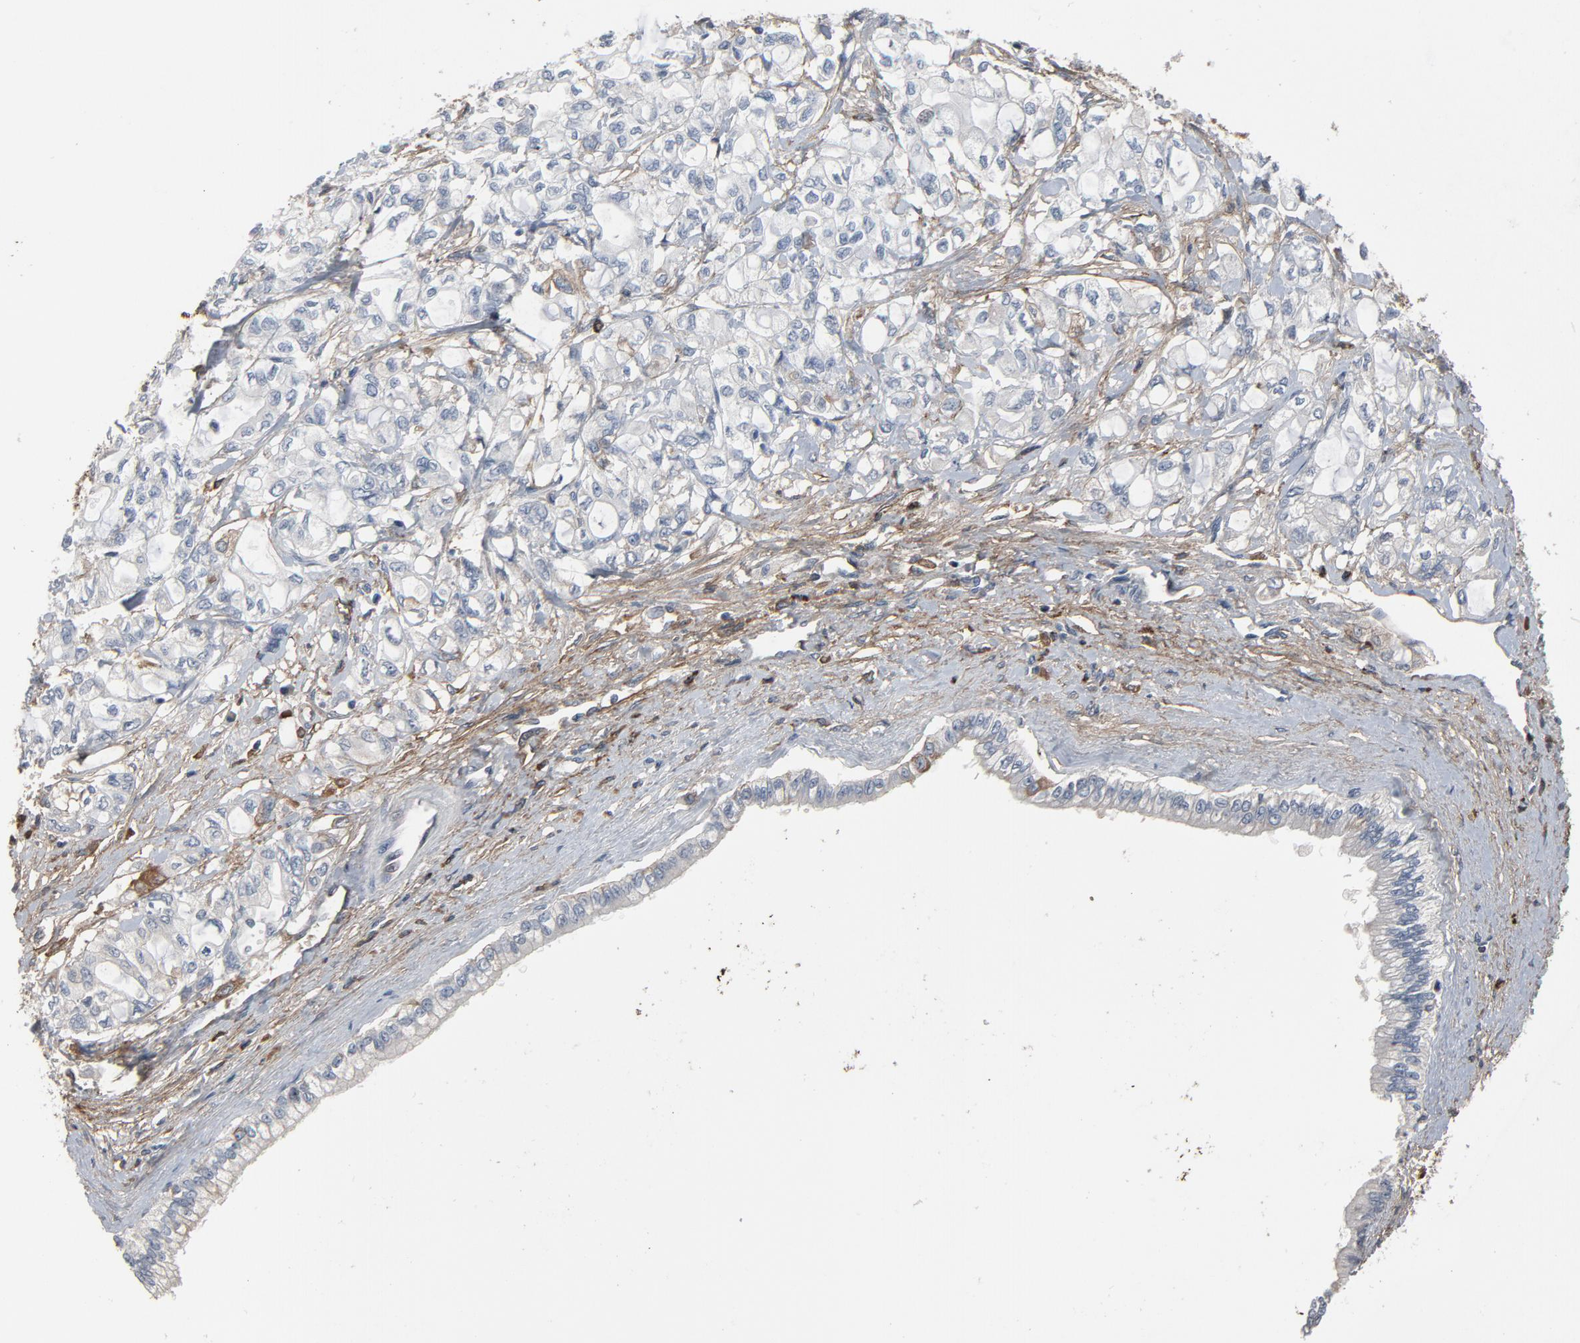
{"staining": {"intensity": "negative", "quantity": "none", "location": "none"}, "tissue": "pancreatic cancer", "cell_type": "Tumor cells", "image_type": "cancer", "snomed": [{"axis": "morphology", "description": "Adenocarcinoma, NOS"}, {"axis": "topography", "description": "Pancreas"}], "caption": "Adenocarcinoma (pancreatic) stained for a protein using immunohistochemistry shows no positivity tumor cells.", "gene": "PDZD4", "patient": {"sex": "male", "age": 79}}